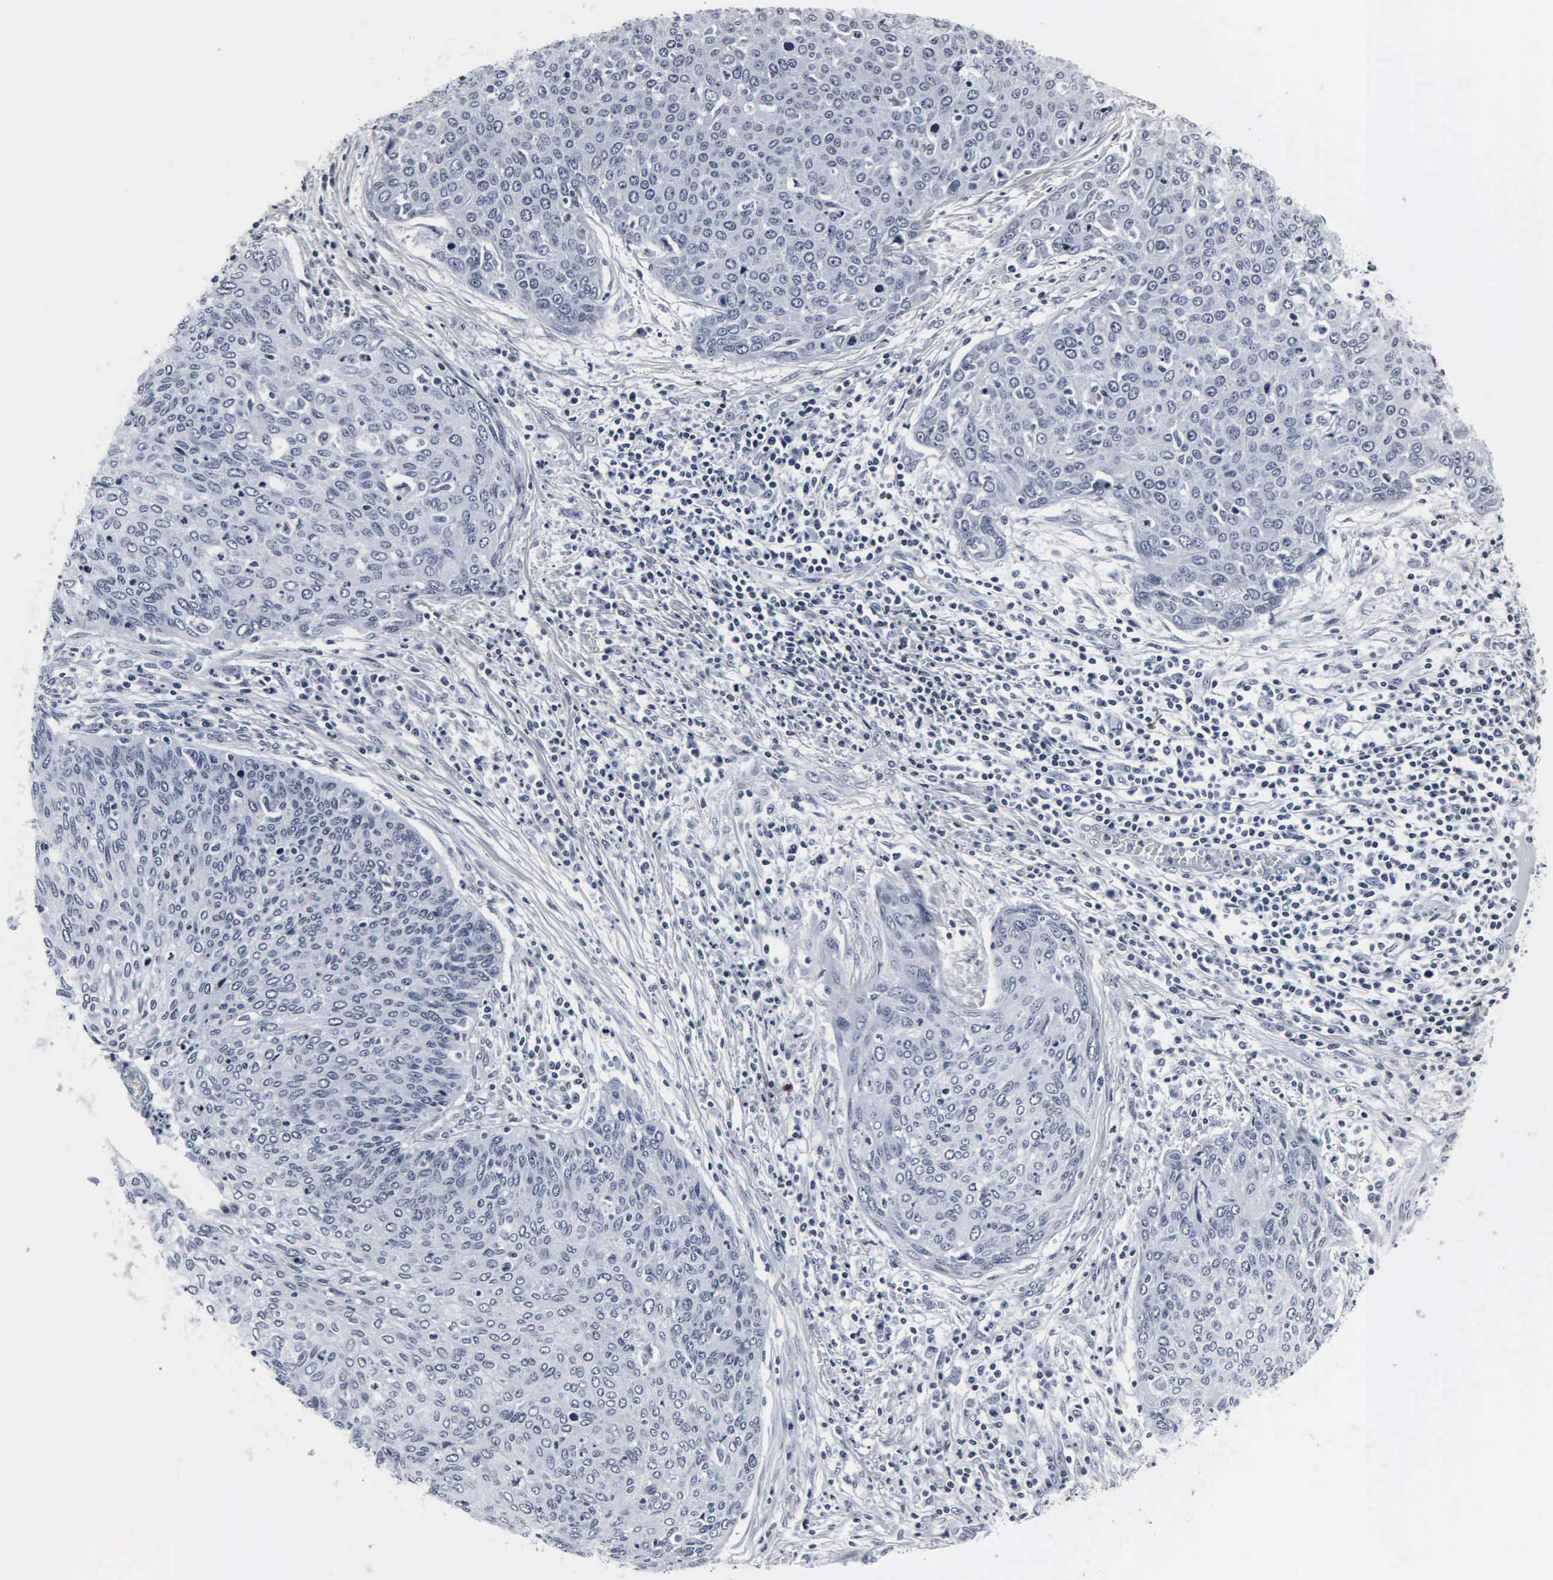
{"staining": {"intensity": "negative", "quantity": "none", "location": "none"}, "tissue": "cervical cancer", "cell_type": "Tumor cells", "image_type": "cancer", "snomed": [{"axis": "morphology", "description": "Squamous cell carcinoma, NOS"}, {"axis": "topography", "description": "Cervix"}], "caption": "Tumor cells are negative for protein expression in human cervical cancer (squamous cell carcinoma). Brightfield microscopy of immunohistochemistry stained with DAB (3,3'-diaminobenzidine) (brown) and hematoxylin (blue), captured at high magnification.", "gene": "DGCR2", "patient": {"sex": "female", "age": 38}}